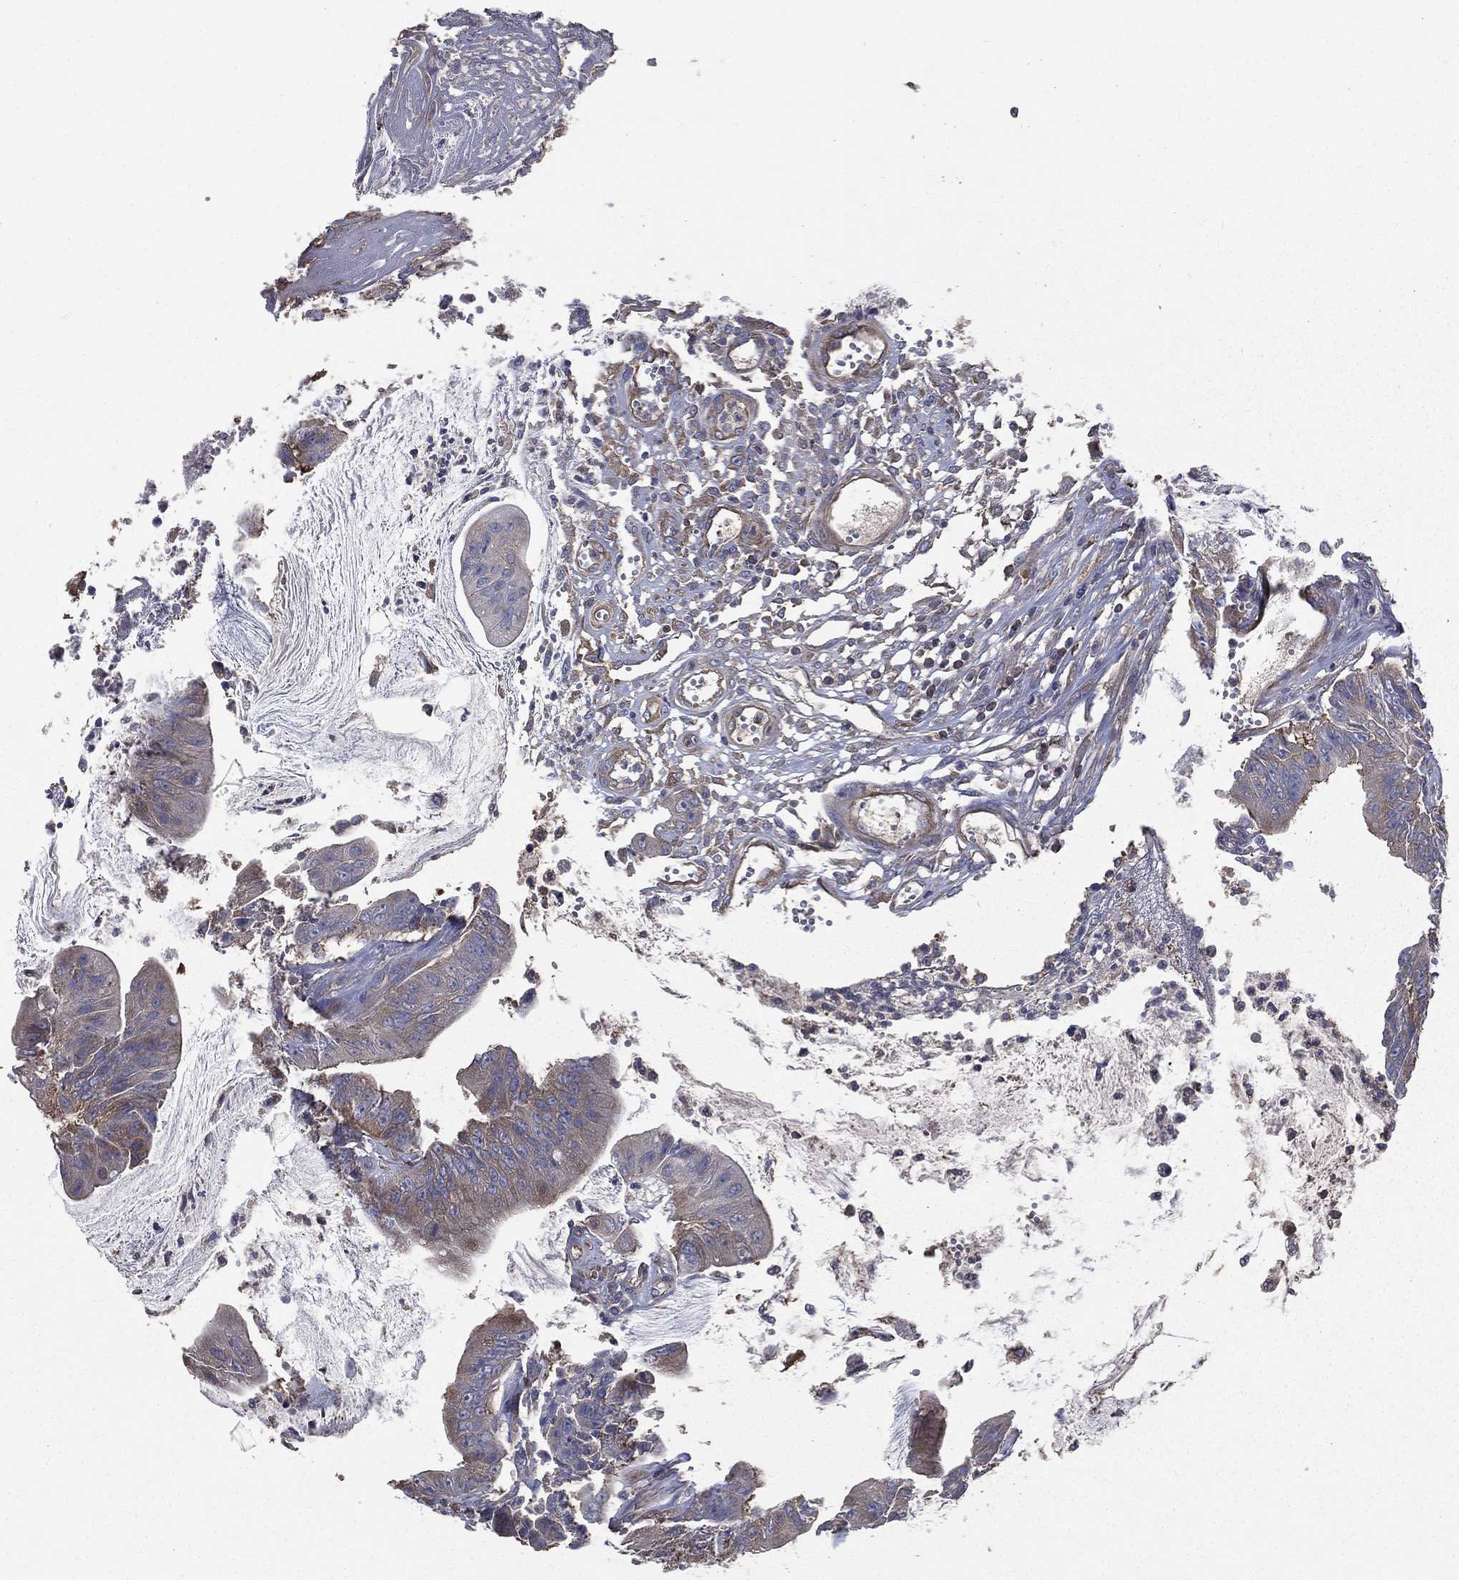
{"staining": {"intensity": "moderate", "quantity": "<25%", "location": "cytoplasmic/membranous"}, "tissue": "colorectal cancer", "cell_type": "Tumor cells", "image_type": "cancer", "snomed": [{"axis": "morphology", "description": "Adenocarcinoma, NOS"}, {"axis": "topography", "description": "Colon"}], "caption": "A high-resolution image shows immunohistochemistry staining of colorectal cancer, which shows moderate cytoplasmic/membranous staining in approximately <25% of tumor cells.", "gene": "SARS1", "patient": {"sex": "female", "age": 69}}